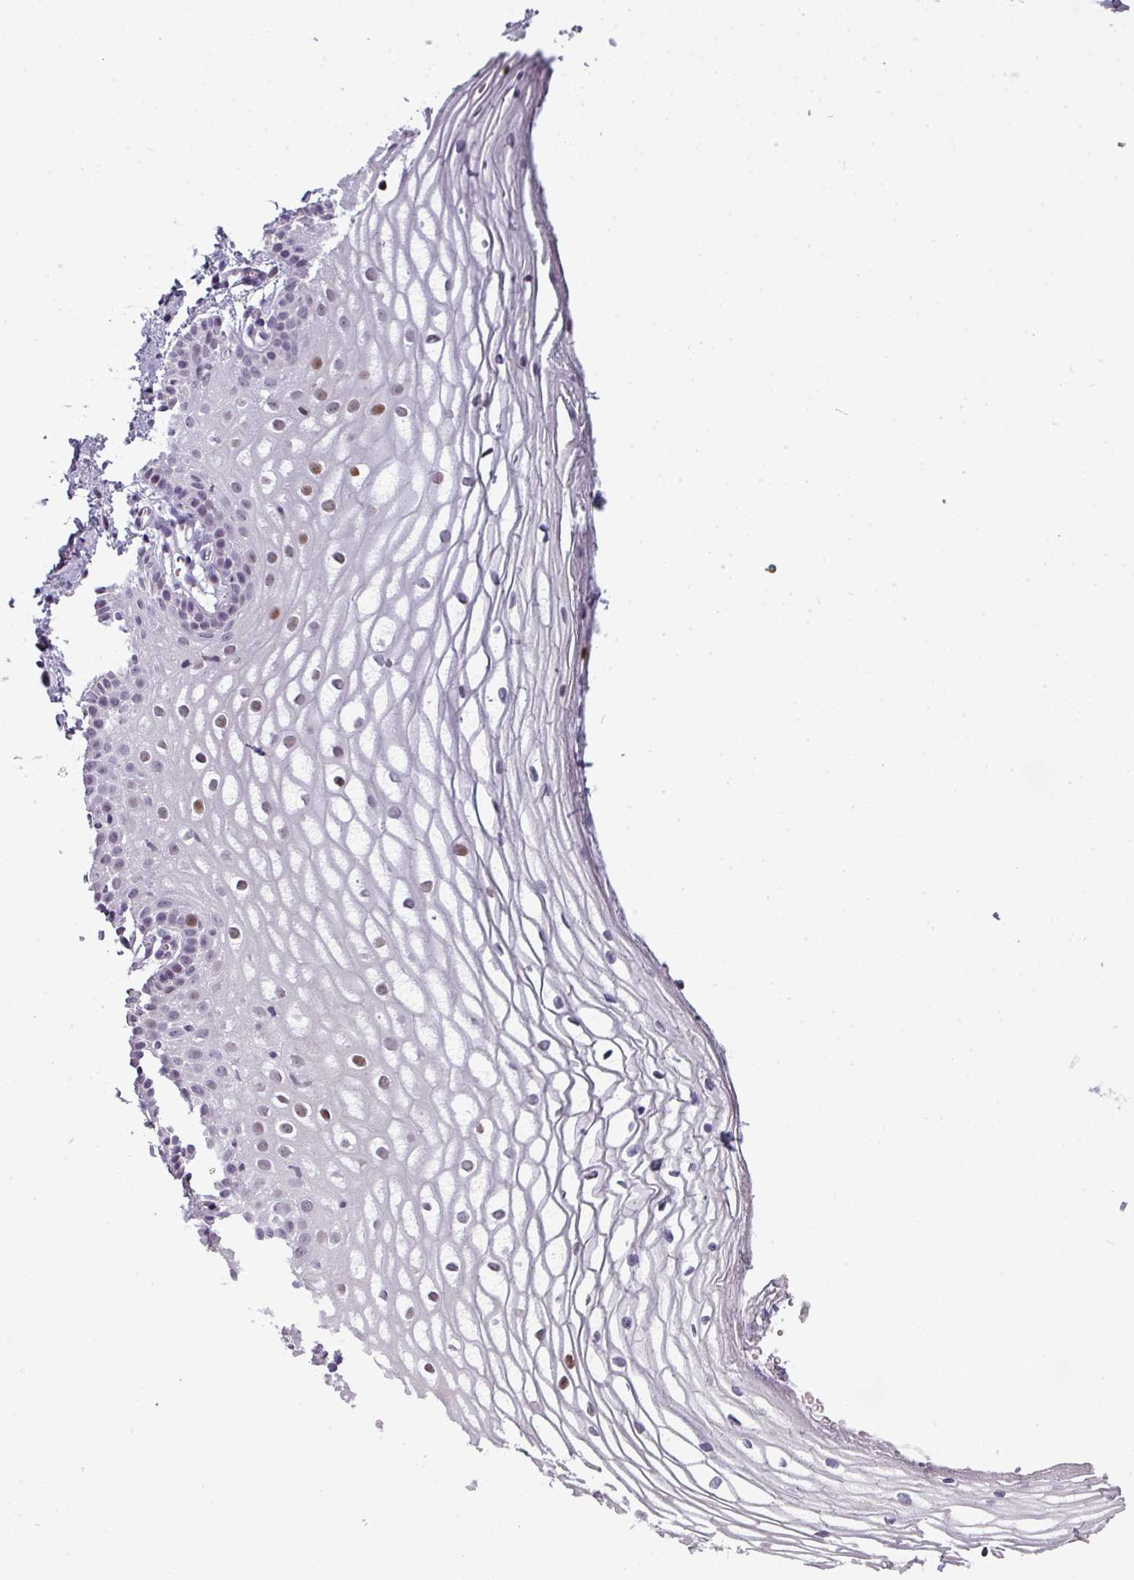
{"staining": {"intensity": "moderate", "quantity": "<25%", "location": "nuclear"}, "tissue": "vagina", "cell_type": "Squamous epithelial cells", "image_type": "normal", "snomed": [{"axis": "morphology", "description": "Normal tissue, NOS"}, {"axis": "topography", "description": "Vagina"}], "caption": "Moderate nuclear protein staining is appreciated in approximately <25% of squamous epithelial cells in vagina. The protein is shown in brown color, while the nuclei are stained blue.", "gene": "TMEFF1", "patient": {"sex": "female", "age": 56}}